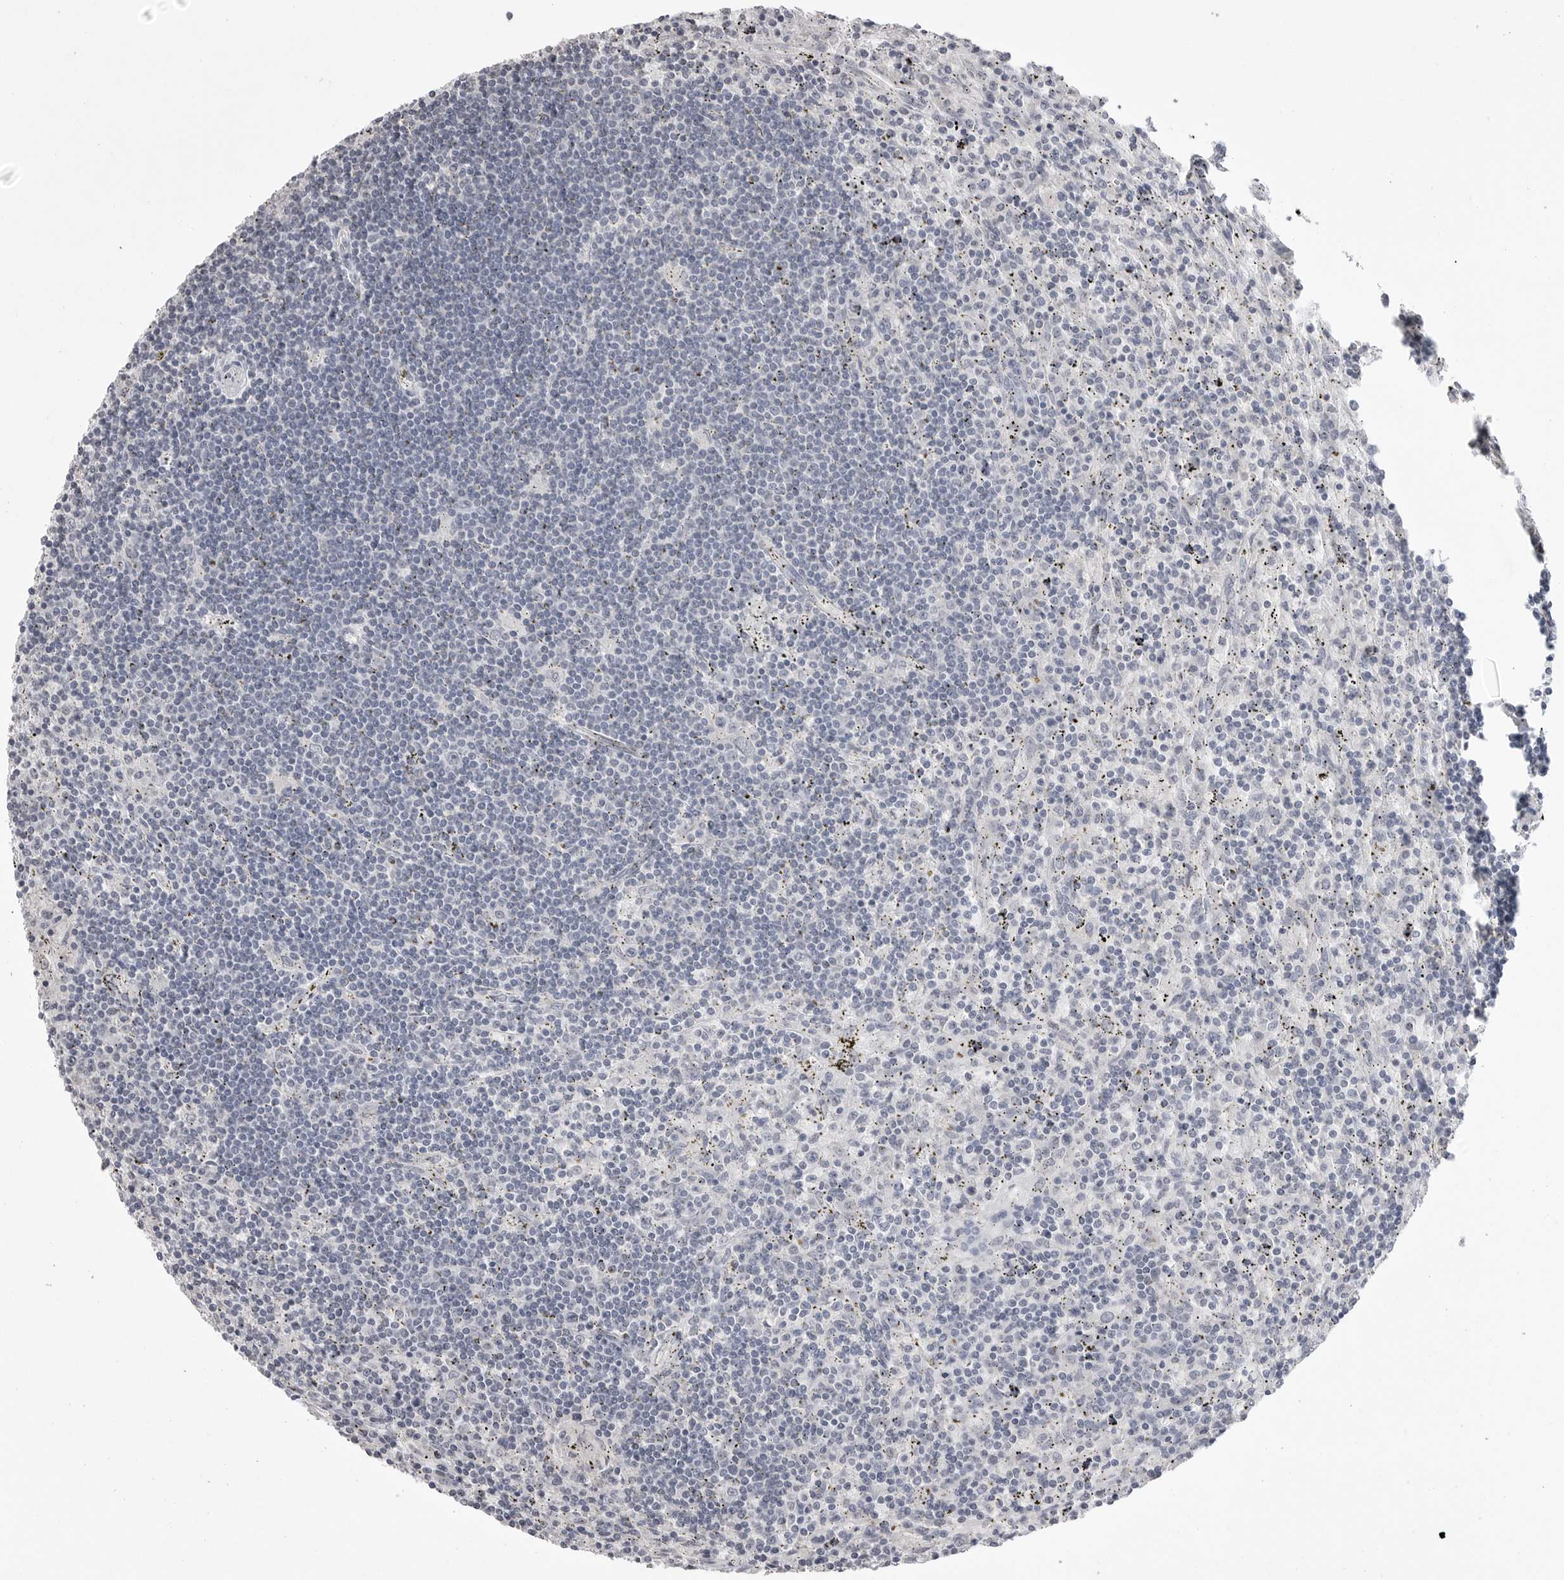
{"staining": {"intensity": "negative", "quantity": "none", "location": "none"}, "tissue": "lymphoma", "cell_type": "Tumor cells", "image_type": "cancer", "snomed": [{"axis": "morphology", "description": "Malignant lymphoma, non-Hodgkin's type, Low grade"}, {"axis": "topography", "description": "Spleen"}], "caption": "Tumor cells show no significant positivity in malignant lymphoma, non-Hodgkin's type (low-grade).", "gene": "GPN2", "patient": {"sex": "male", "age": 76}}